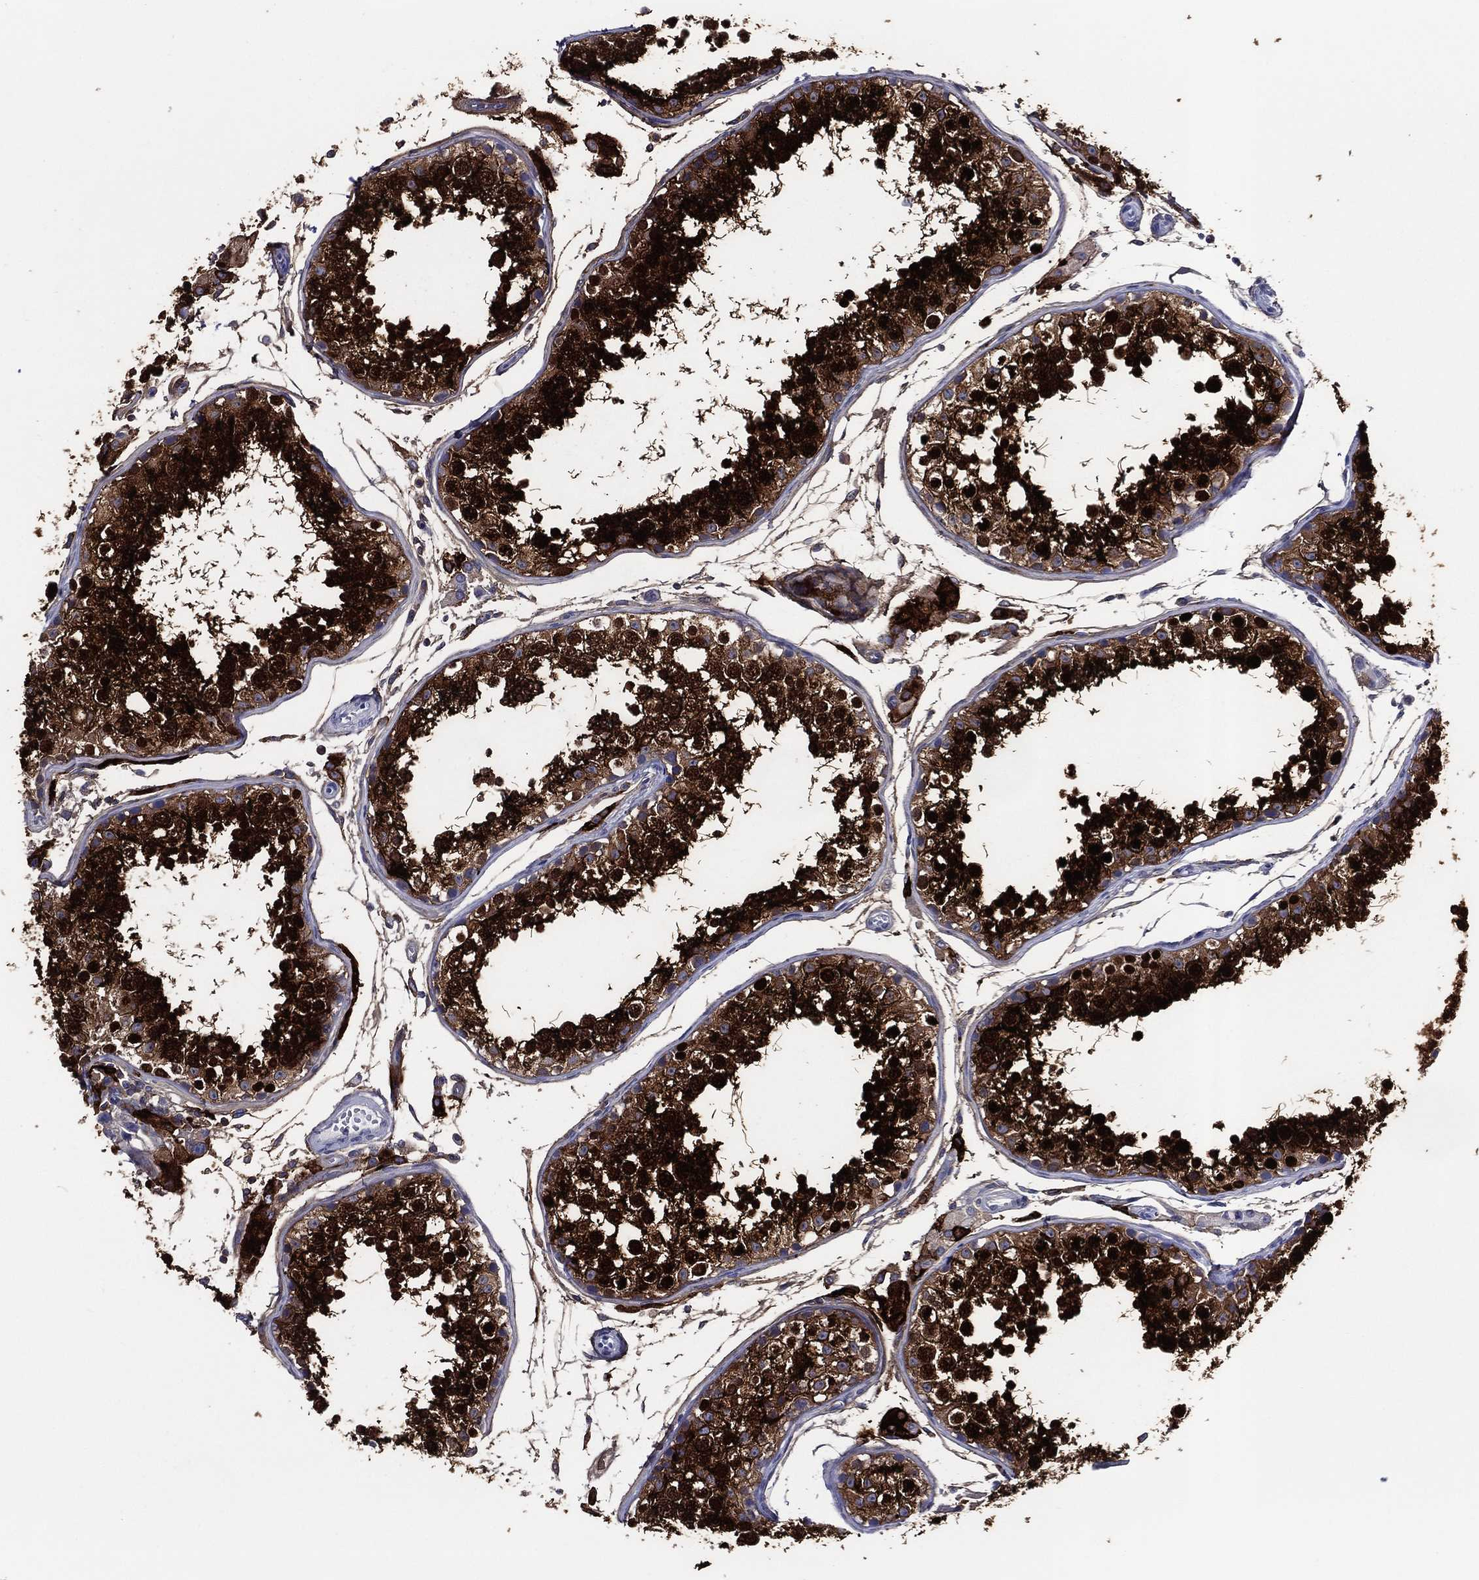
{"staining": {"intensity": "strong", "quantity": ">75%", "location": "cytoplasmic/membranous,nuclear"}, "tissue": "testis", "cell_type": "Cells in seminiferous ducts", "image_type": "normal", "snomed": [{"axis": "morphology", "description": "Normal tissue, NOS"}, {"axis": "topography", "description": "Testis"}], "caption": "Strong cytoplasmic/membranous,nuclear staining for a protein is appreciated in approximately >75% of cells in seminiferous ducts of normal testis using immunohistochemistry (IHC).", "gene": "ACE2", "patient": {"sex": "male", "age": 29}}